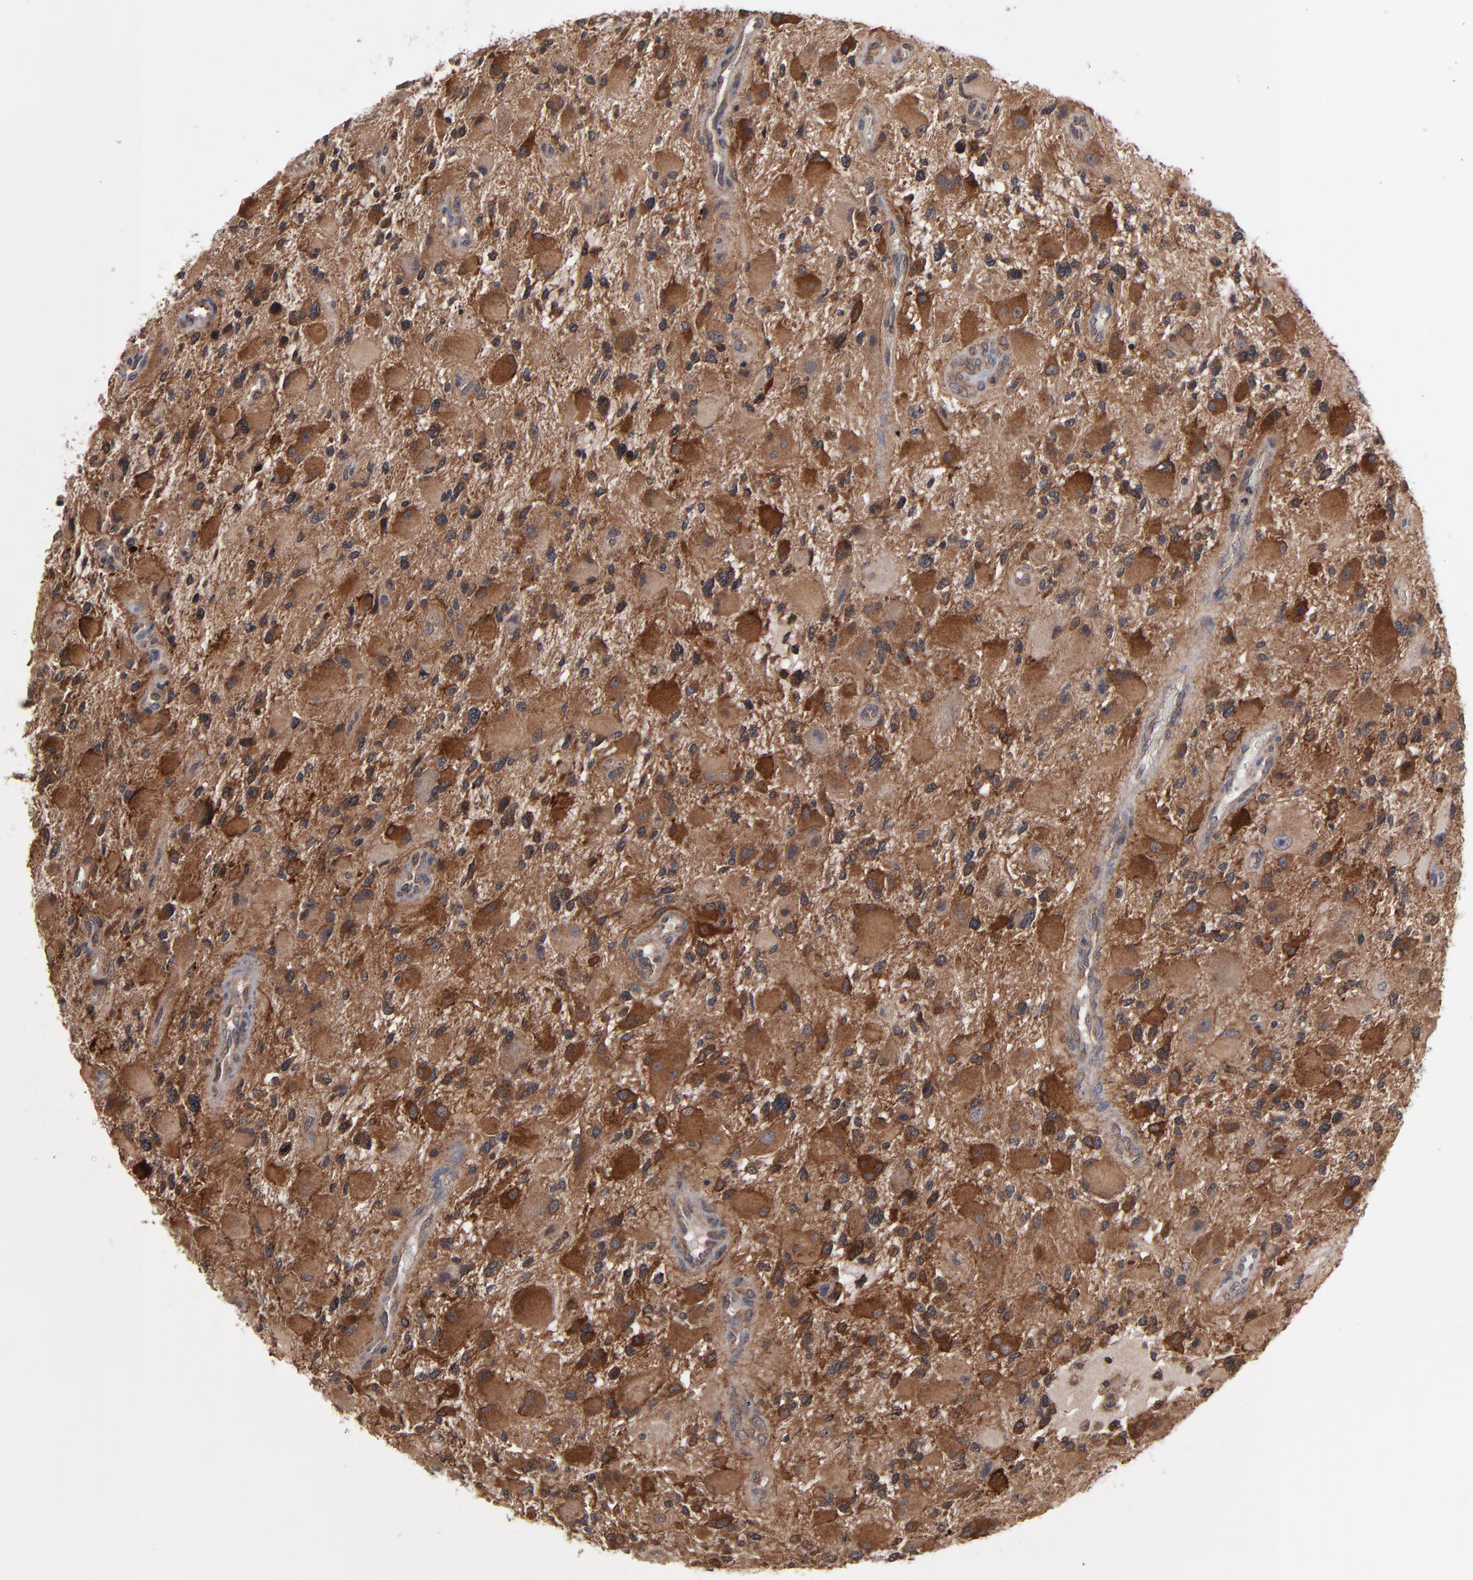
{"staining": {"intensity": "strong", "quantity": ">75%", "location": "cytoplasmic/membranous"}, "tissue": "glioma", "cell_type": "Tumor cells", "image_type": "cancer", "snomed": [{"axis": "morphology", "description": "Glioma, malignant, High grade"}, {"axis": "topography", "description": "Brain"}], "caption": "The image shows immunohistochemical staining of glioma. There is strong cytoplasmic/membranous positivity is identified in approximately >75% of tumor cells. (IHC, brightfield microscopy, high magnification).", "gene": "ALG13", "patient": {"sex": "female", "age": 60}}